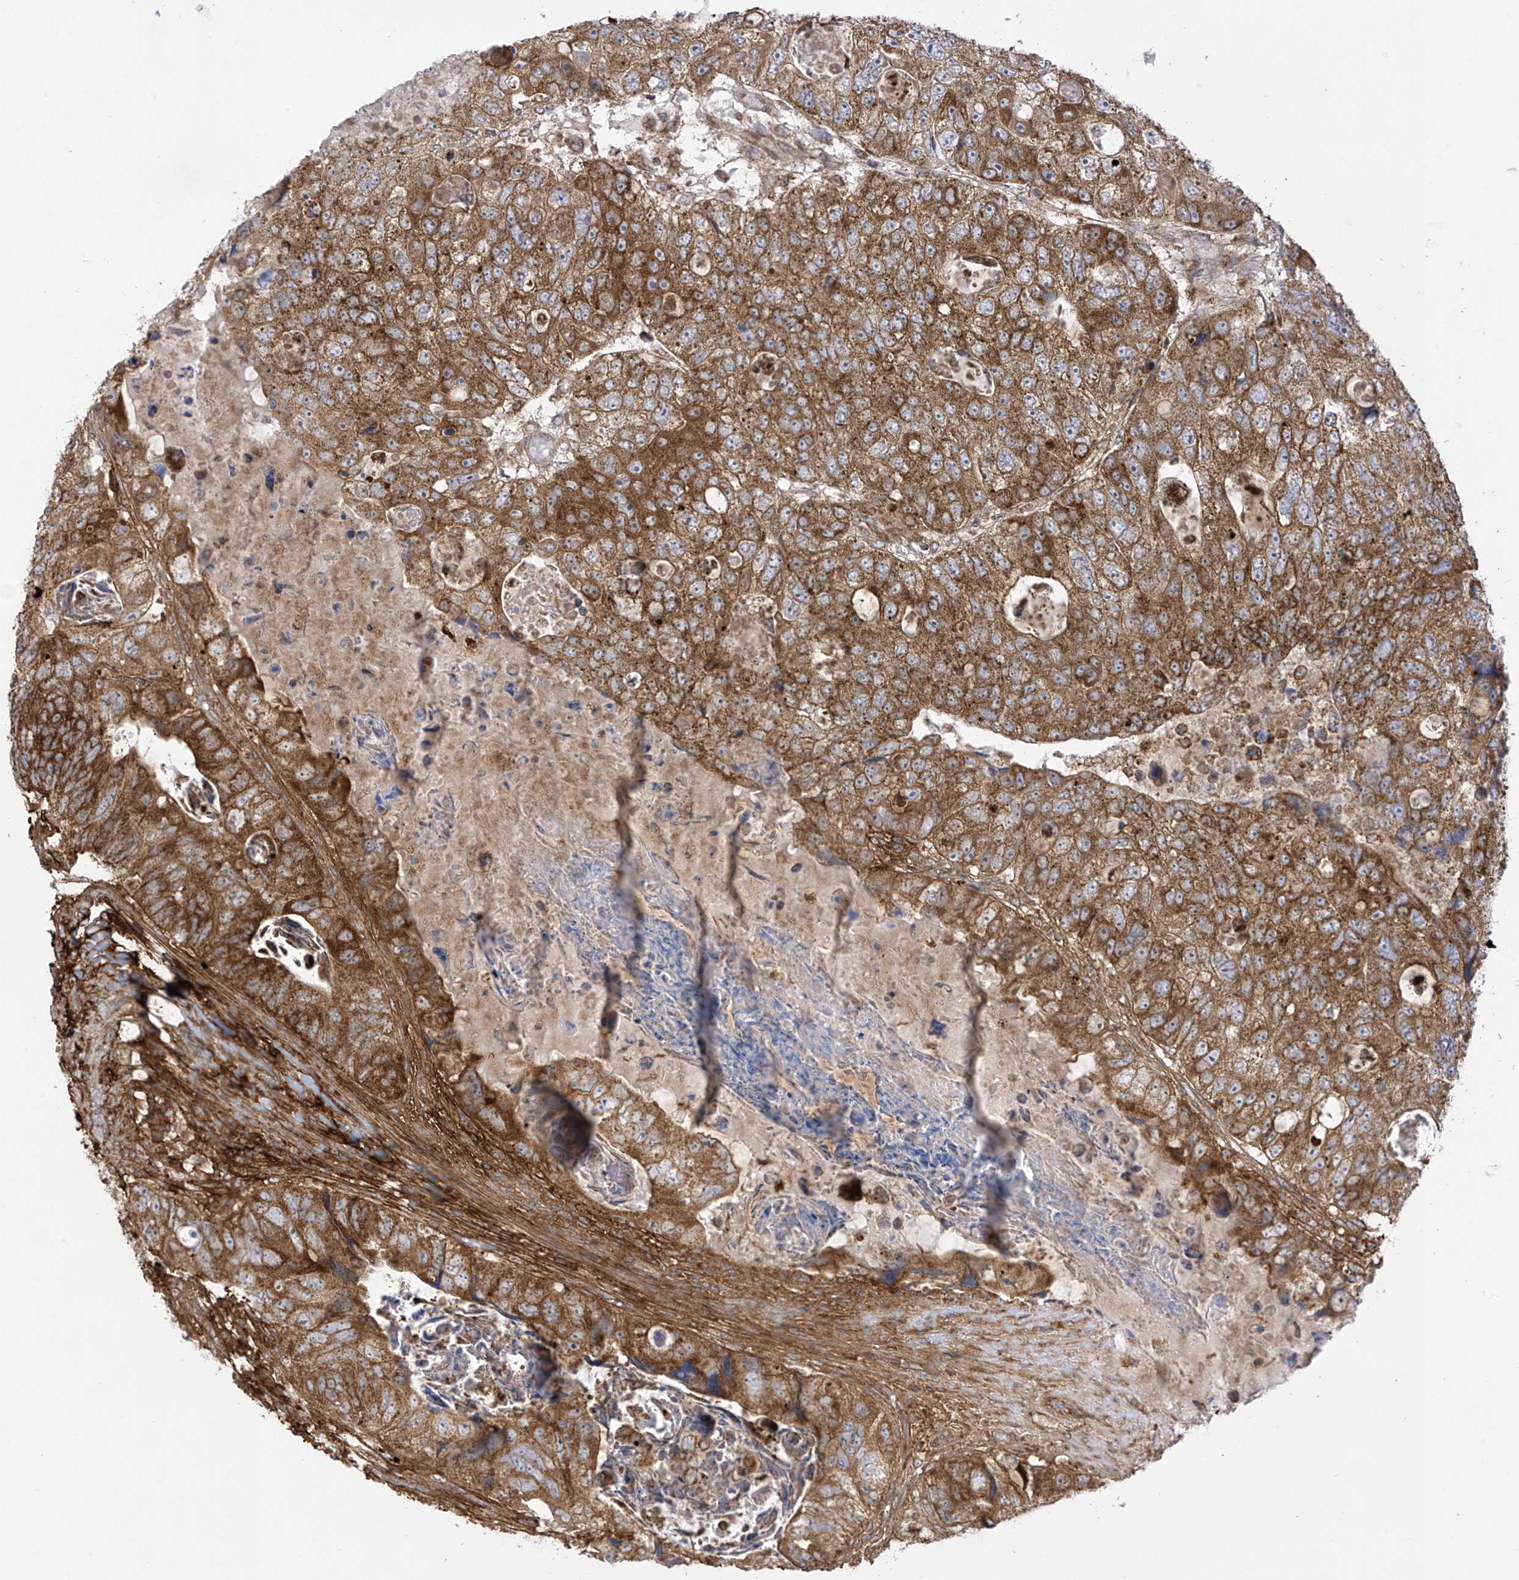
{"staining": {"intensity": "moderate", "quantity": ">75%", "location": "cytoplasmic/membranous"}, "tissue": "colorectal cancer", "cell_type": "Tumor cells", "image_type": "cancer", "snomed": [{"axis": "morphology", "description": "Adenocarcinoma, NOS"}, {"axis": "topography", "description": "Rectum"}], "caption": "Brown immunohistochemical staining in human colorectal cancer (adenocarcinoma) demonstrates moderate cytoplasmic/membranous positivity in approximately >75% of tumor cells.", "gene": "REPS1", "patient": {"sex": "male", "age": 59}}